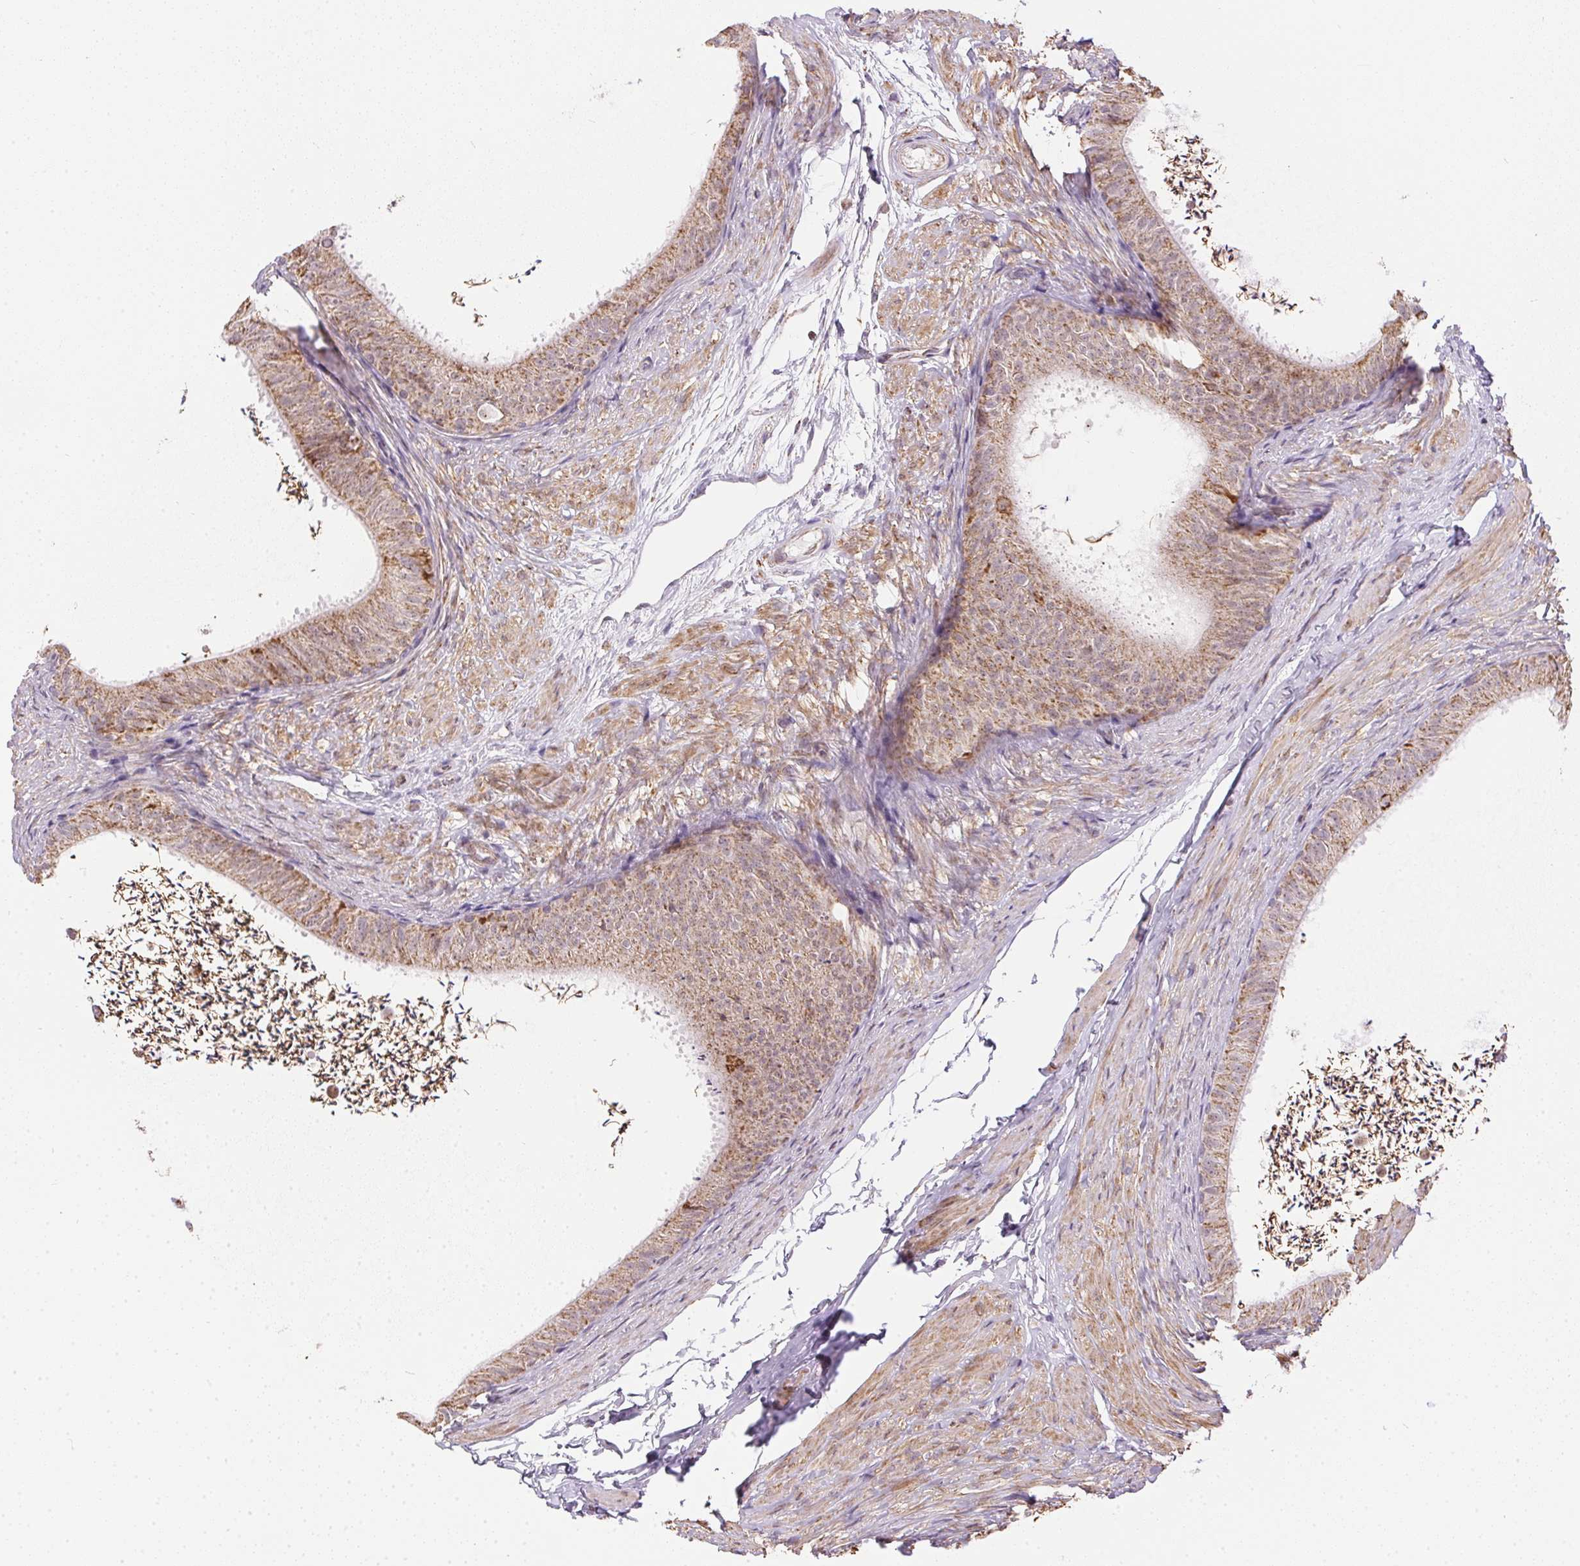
{"staining": {"intensity": "moderate", "quantity": "25%-75%", "location": "cytoplasmic/membranous"}, "tissue": "epididymis", "cell_type": "Glandular cells", "image_type": "normal", "snomed": [{"axis": "morphology", "description": "Normal tissue, NOS"}, {"axis": "topography", "description": "Epididymis, spermatic cord, NOS"}, {"axis": "topography", "description": "Epididymis"}, {"axis": "topography", "description": "Peripheral nerve tissue"}], "caption": "IHC staining of normal epididymis, which displays medium levels of moderate cytoplasmic/membranous staining in approximately 25%-75% of glandular cells indicating moderate cytoplasmic/membranous protein positivity. The staining was performed using DAB (3,3'-diaminobenzidine) (brown) for protein detection and nuclei were counterstained in hematoxylin (blue).", "gene": "MAPK11", "patient": {"sex": "male", "age": 29}}